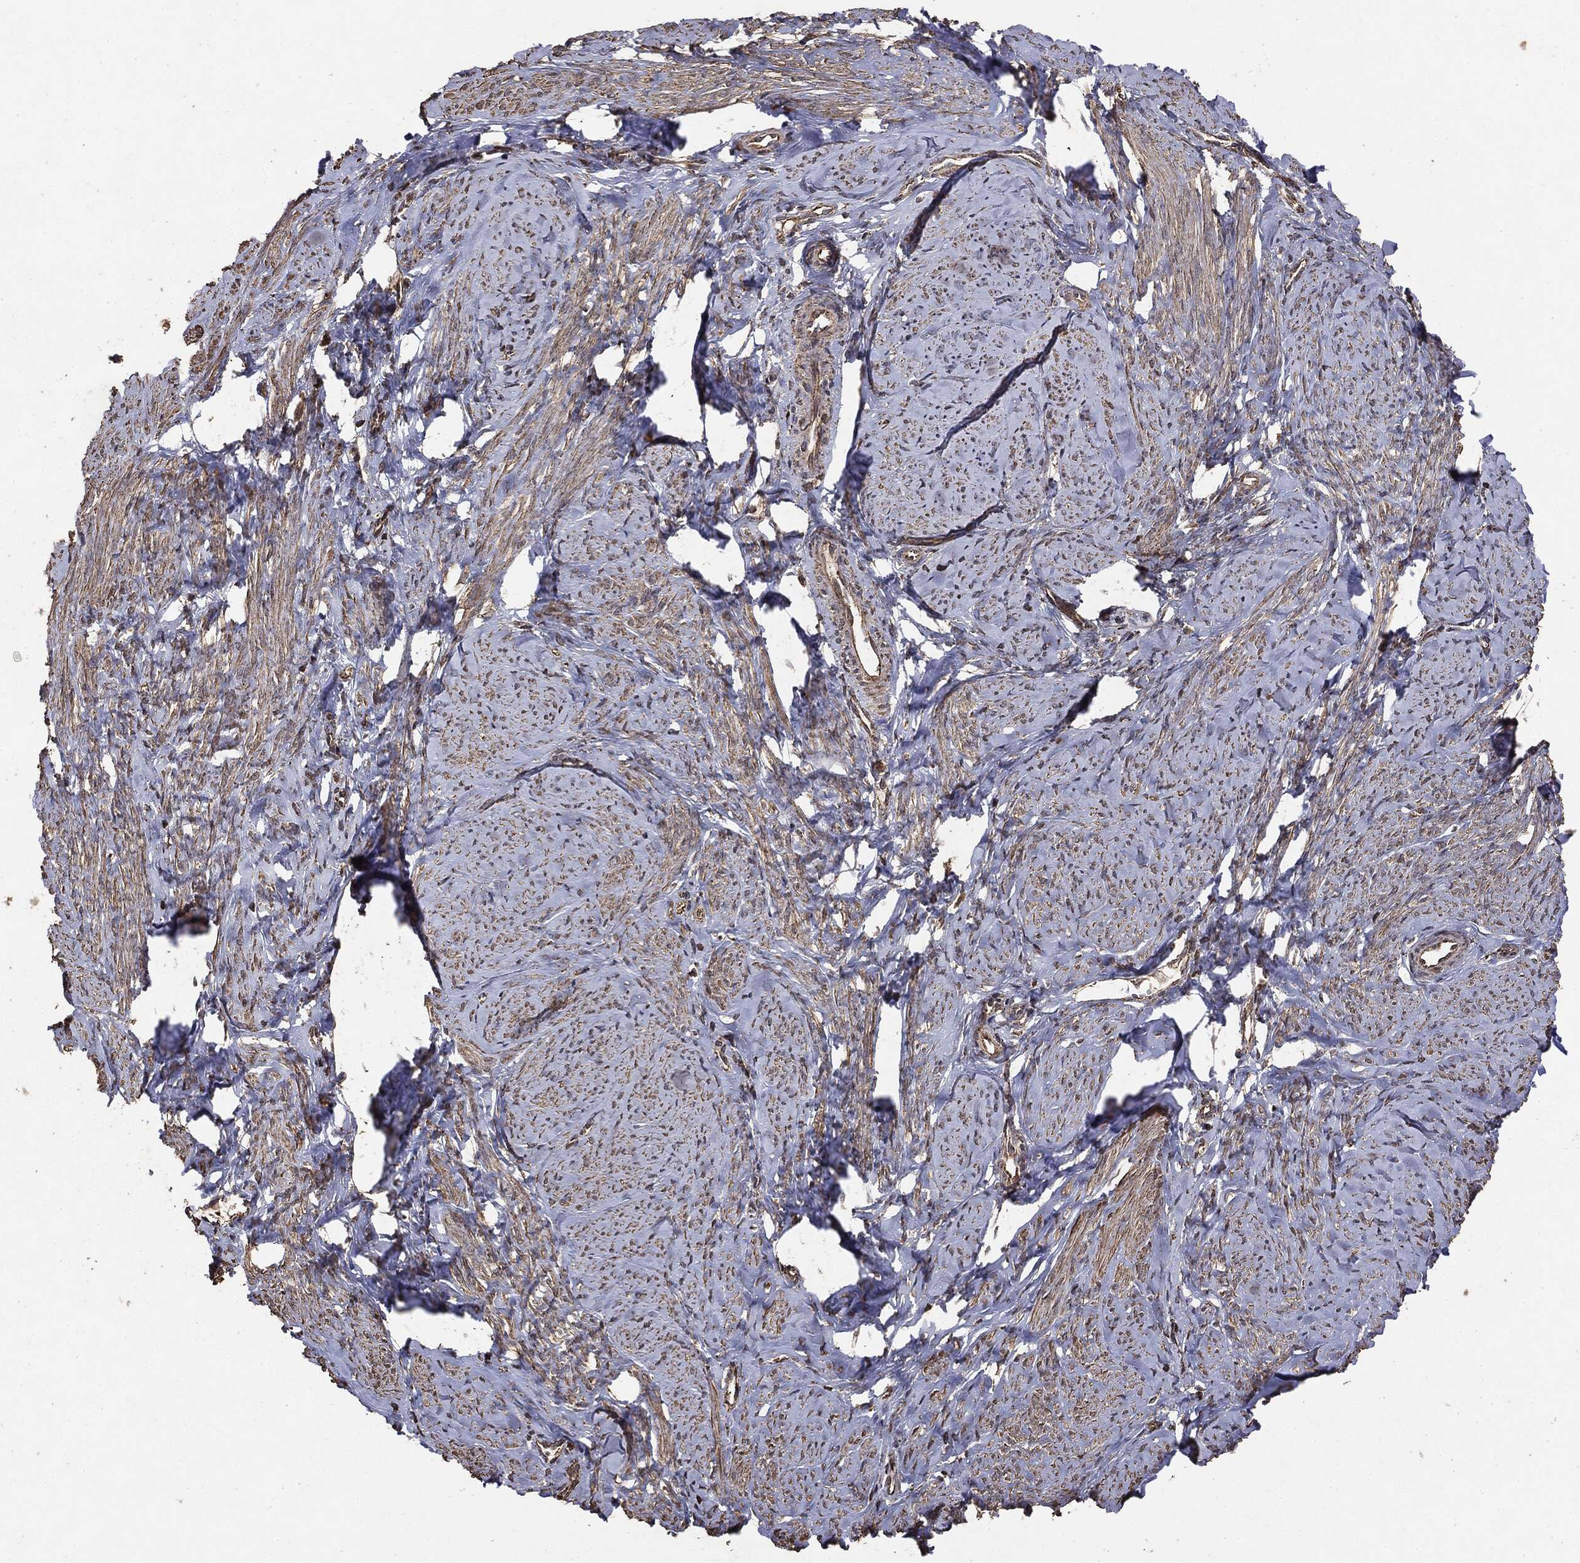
{"staining": {"intensity": "weak", "quantity": "25%-75%", "location": "cytoplasmic/membranous"}, "tissue": "smooth muscle", "cell_type": "Smooth muscle cells", "image_type": "normal", "snomed": [{"axis": "morphology", "description": "Normal tissue, NOS"}, {"axis": "topography", "description": "Smooth muscle"}], "caption": "Protein expression analysis of normal smooth muscle reveals weak cytoplasmic/membranous staining in about 25%-75% of smooth muscle cells.", "gene": "MTOR", "patient": {"sex": "female", "age": 48}}